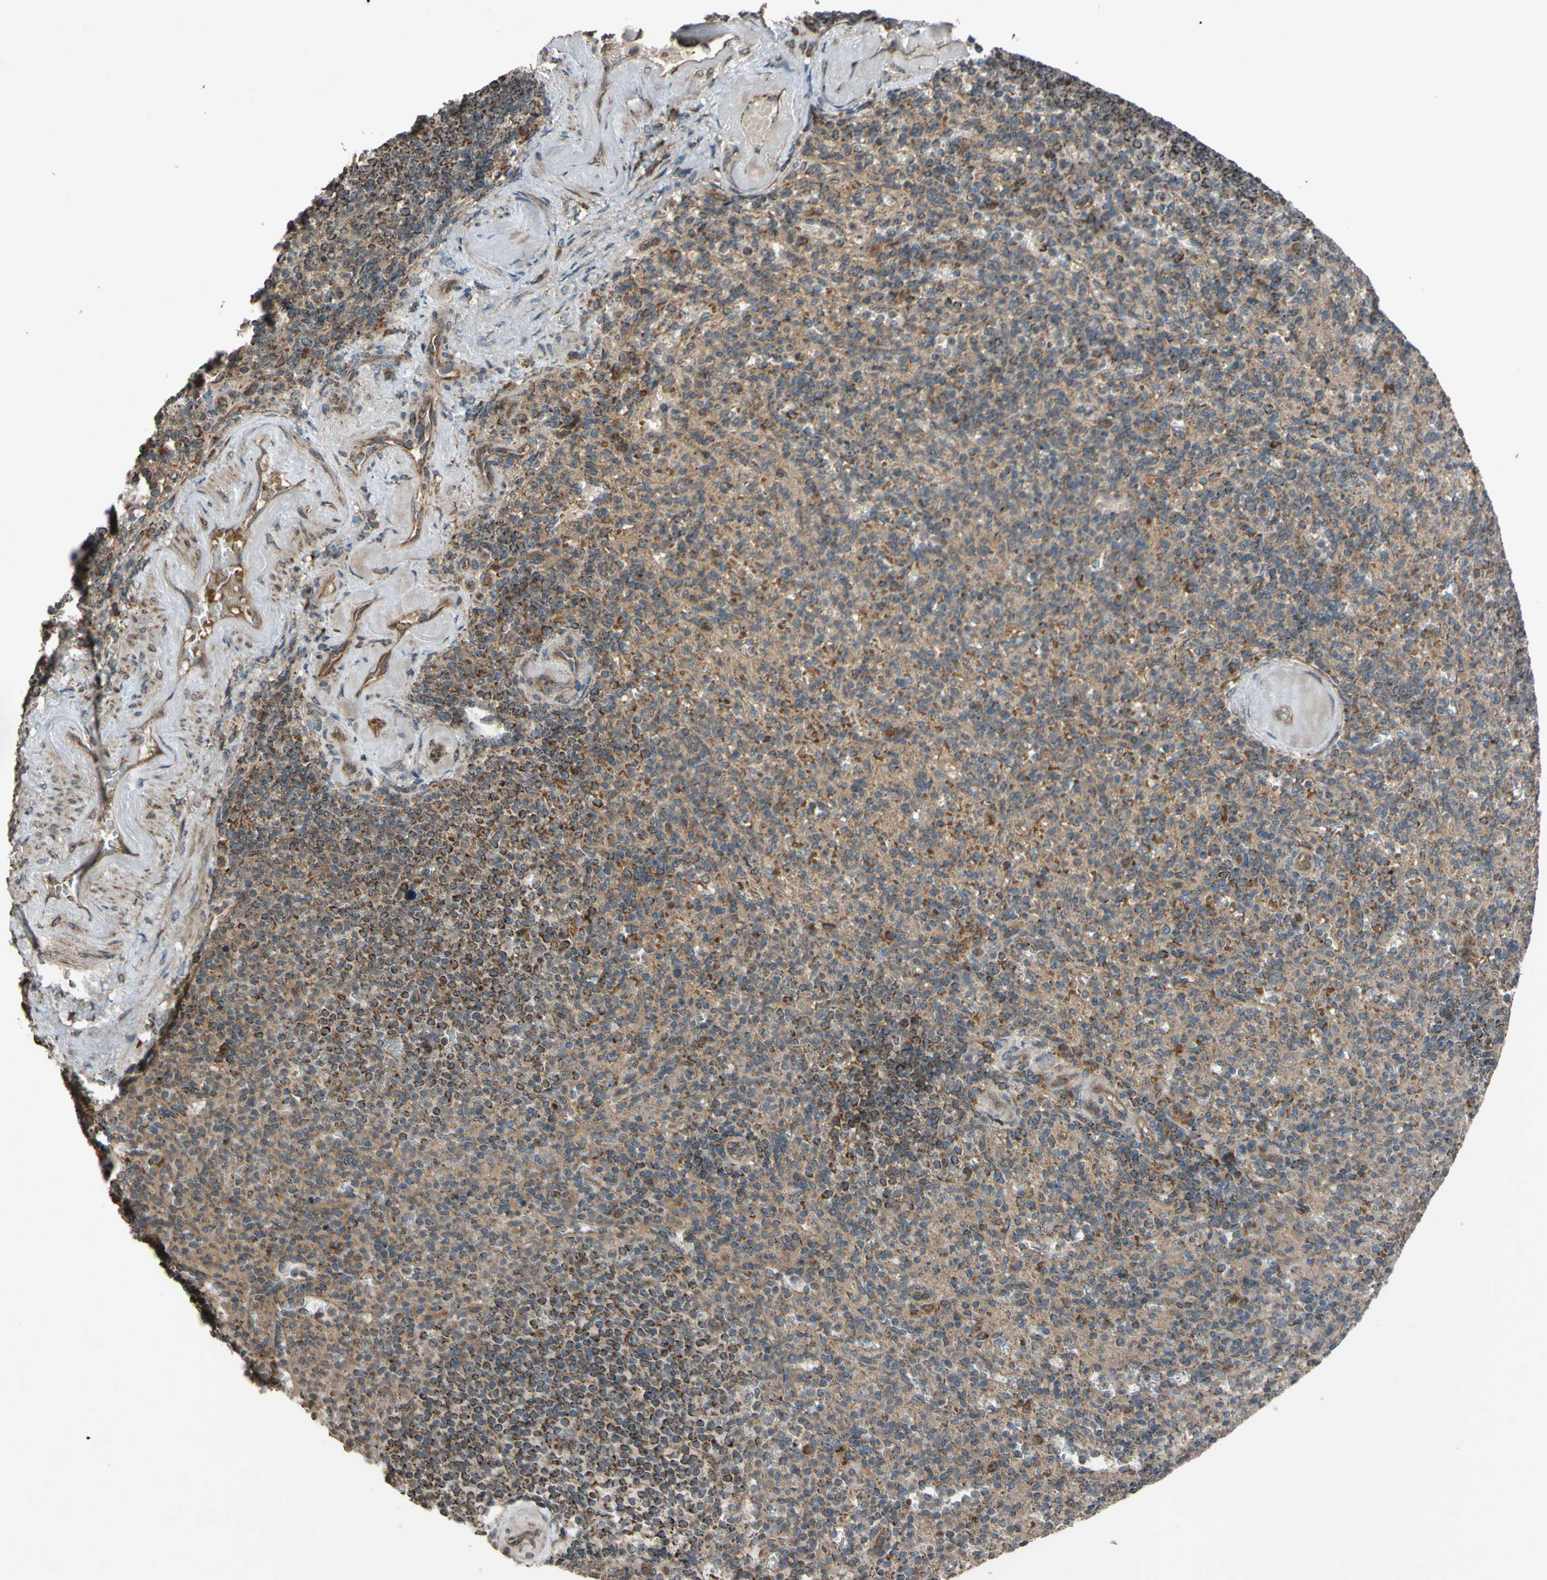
{"staining": {"intensity": "moderate", "quantity": "25%-75%", "location": "cytoplasmic/membranous"}, "tissue": "spleen", "cell_type": "Cells in red pulp", "image_type": "normal", "snomed": [{"axis": "morphology", "description": "Normal tissue, NOS"}, {"axis": "topography", "description": "Spleen"}], "caption": "Spleen stained for a protein (brown) reveals moderate cytoplasmic/membranous positive positivity in about 25%-75% of cells in red pulp.", "gene": "ACOT8", "patient": {"sex": "female", "age": 74}}